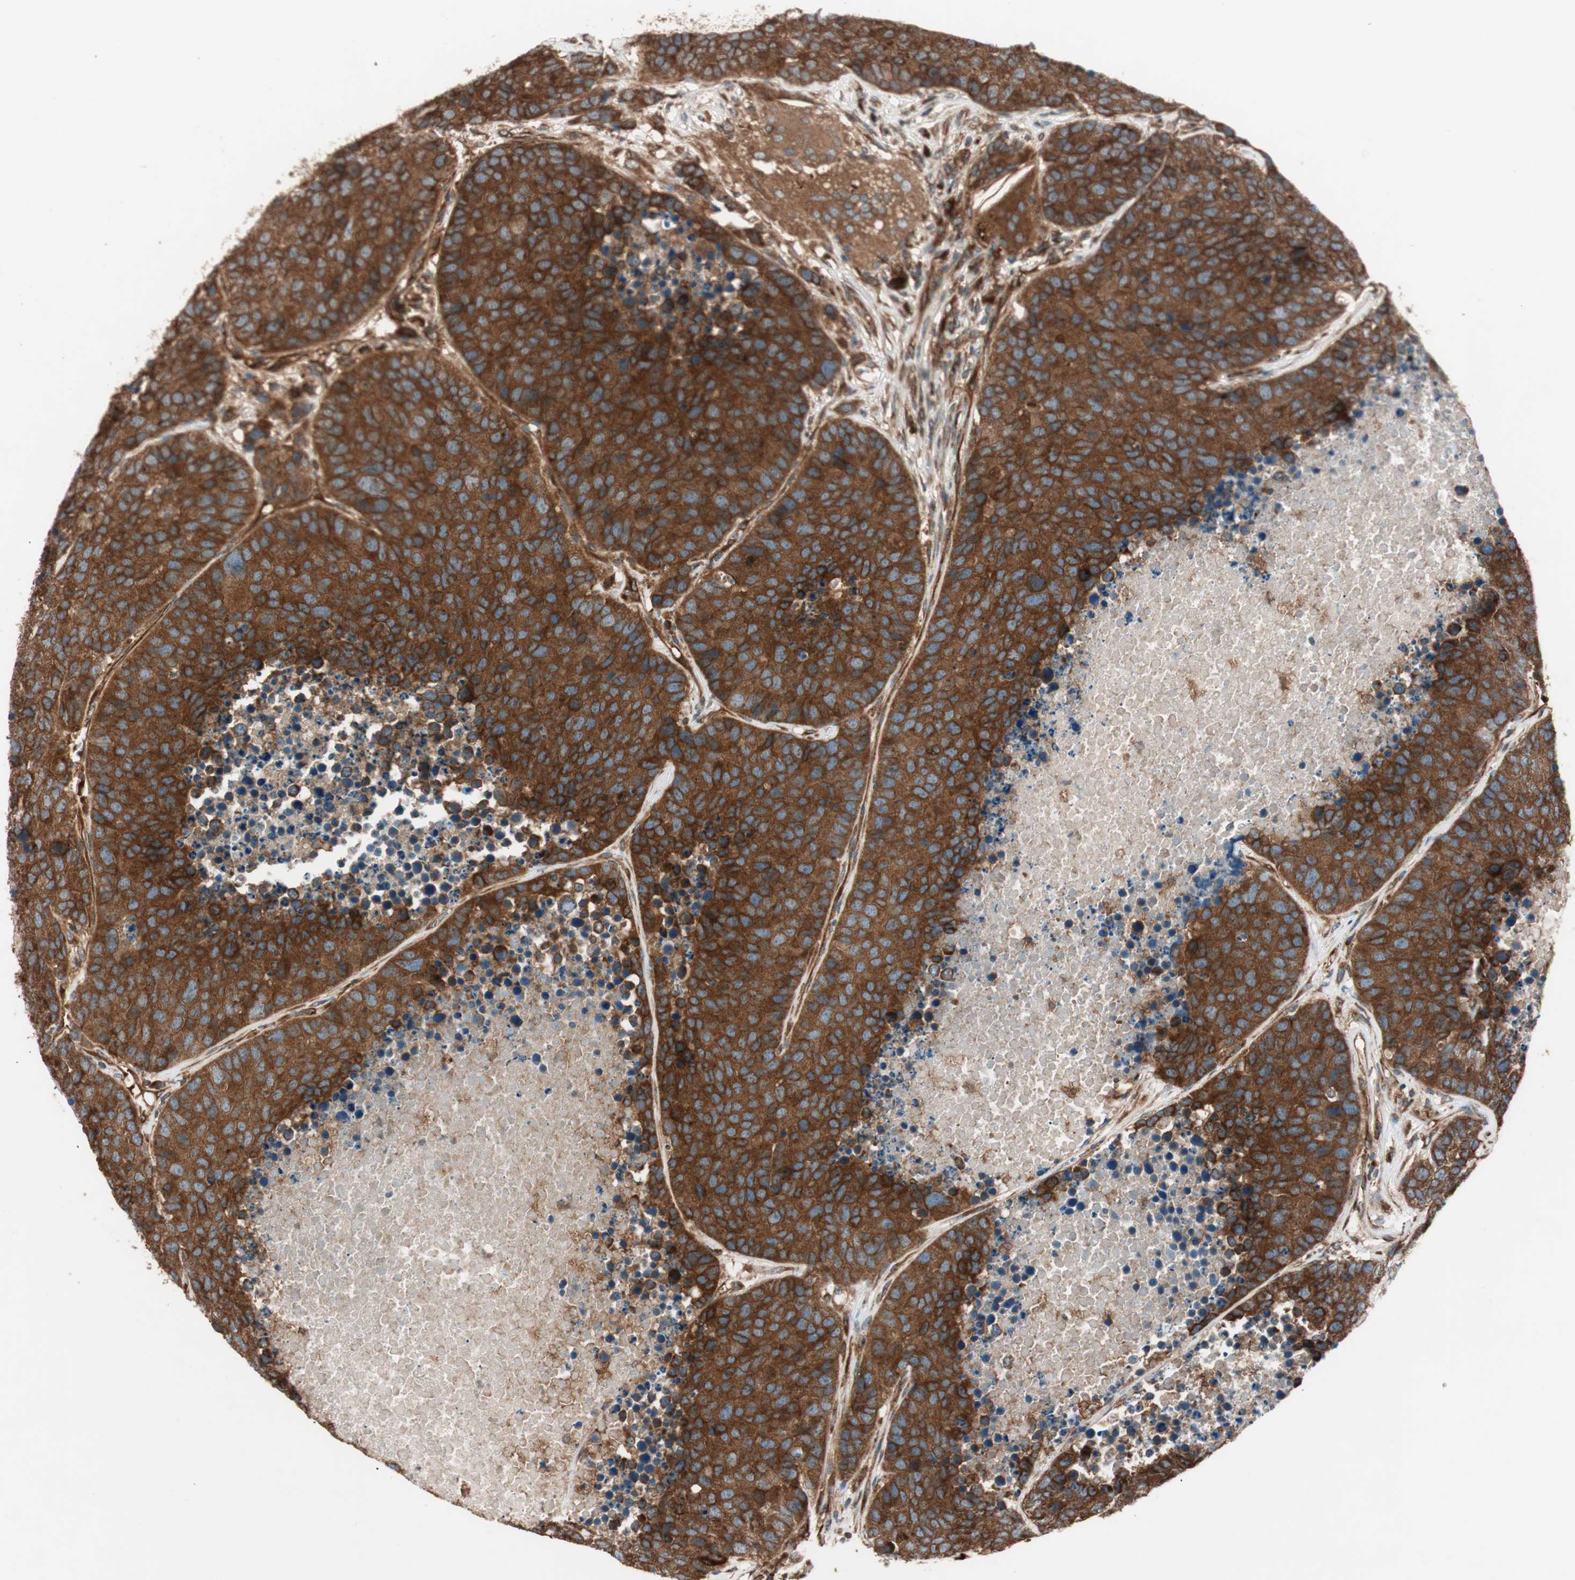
{"staining": {"intensity": "strong", "quantity": ">75%", "location": "cytoplasmic/membranous"}, "tissue": "carcinoid", "cell_type": "Tumor cells", "image_type": "cancer", "snomed": [{"axis": "morphology", "description": "Carcinoid, malignant, NOS"}, {"axis": "topography", "description": "Lung"}], "caption": "A high-resolution image shows IHC staining of carcinoid, which shows strong cytoplasmic/membranous staining in approximately >75% of tumor cells.", "gene": "RAB5A", "patient": {"sex": "male", "age": 60}}